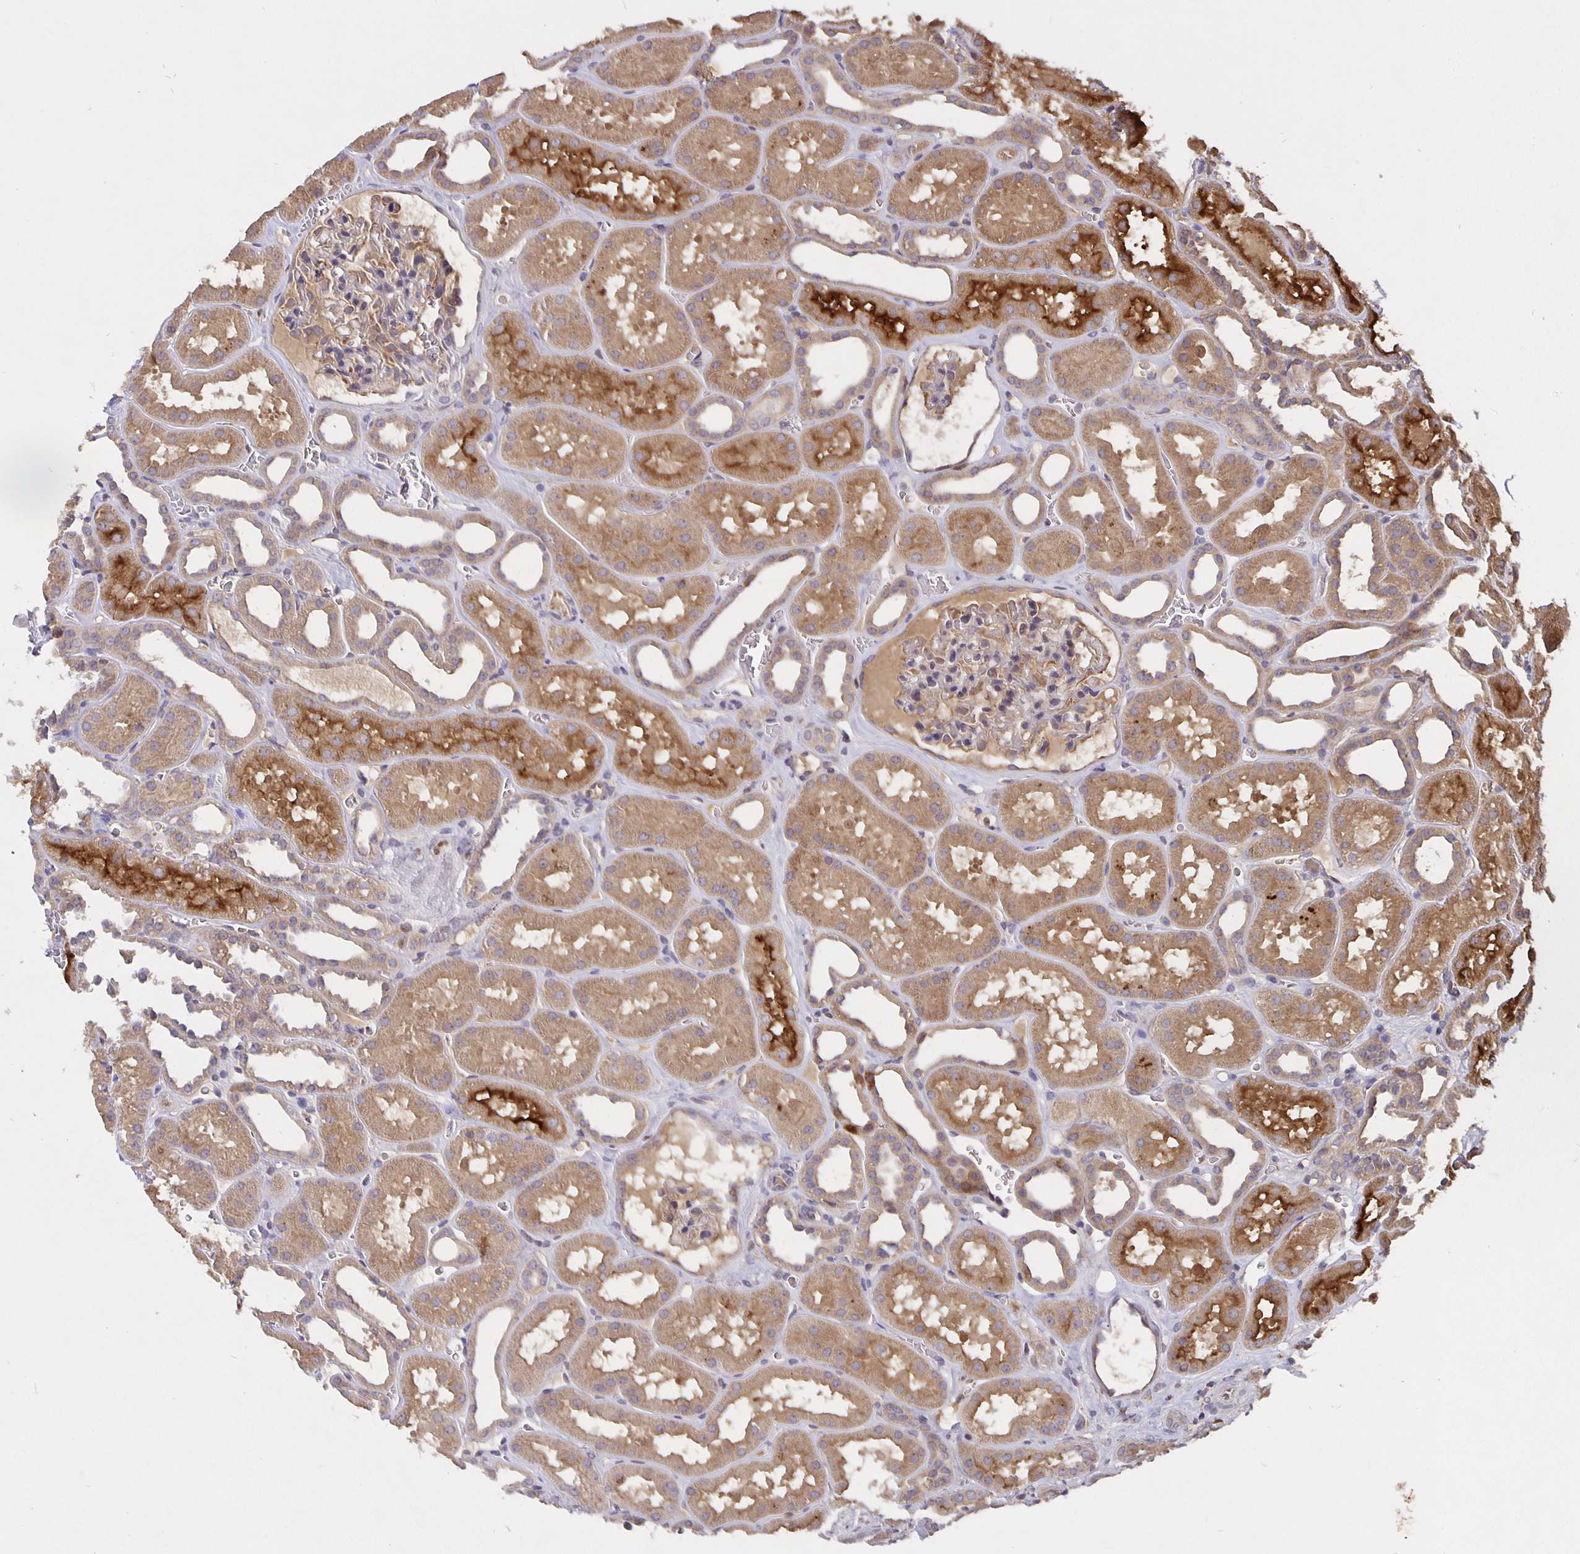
{"staining": {"intensity": "negative", "quantity": "none", "location": "none"}, "tissue": "kidney", "cell_type": "Cells in glomeruli", "image_type": "normal", "snomed": [{"axis": "morphology", "description": "Normal tissue, NOS"}, {"axis": "topography", "description": "Kidney"}], "caption": "The immunohistochemistry (IHC) photomicrograph has no significant staining in cells in glomeruli of kidney.", "gene": "NOG", "patient": {"sex": "female", "age": 41}}